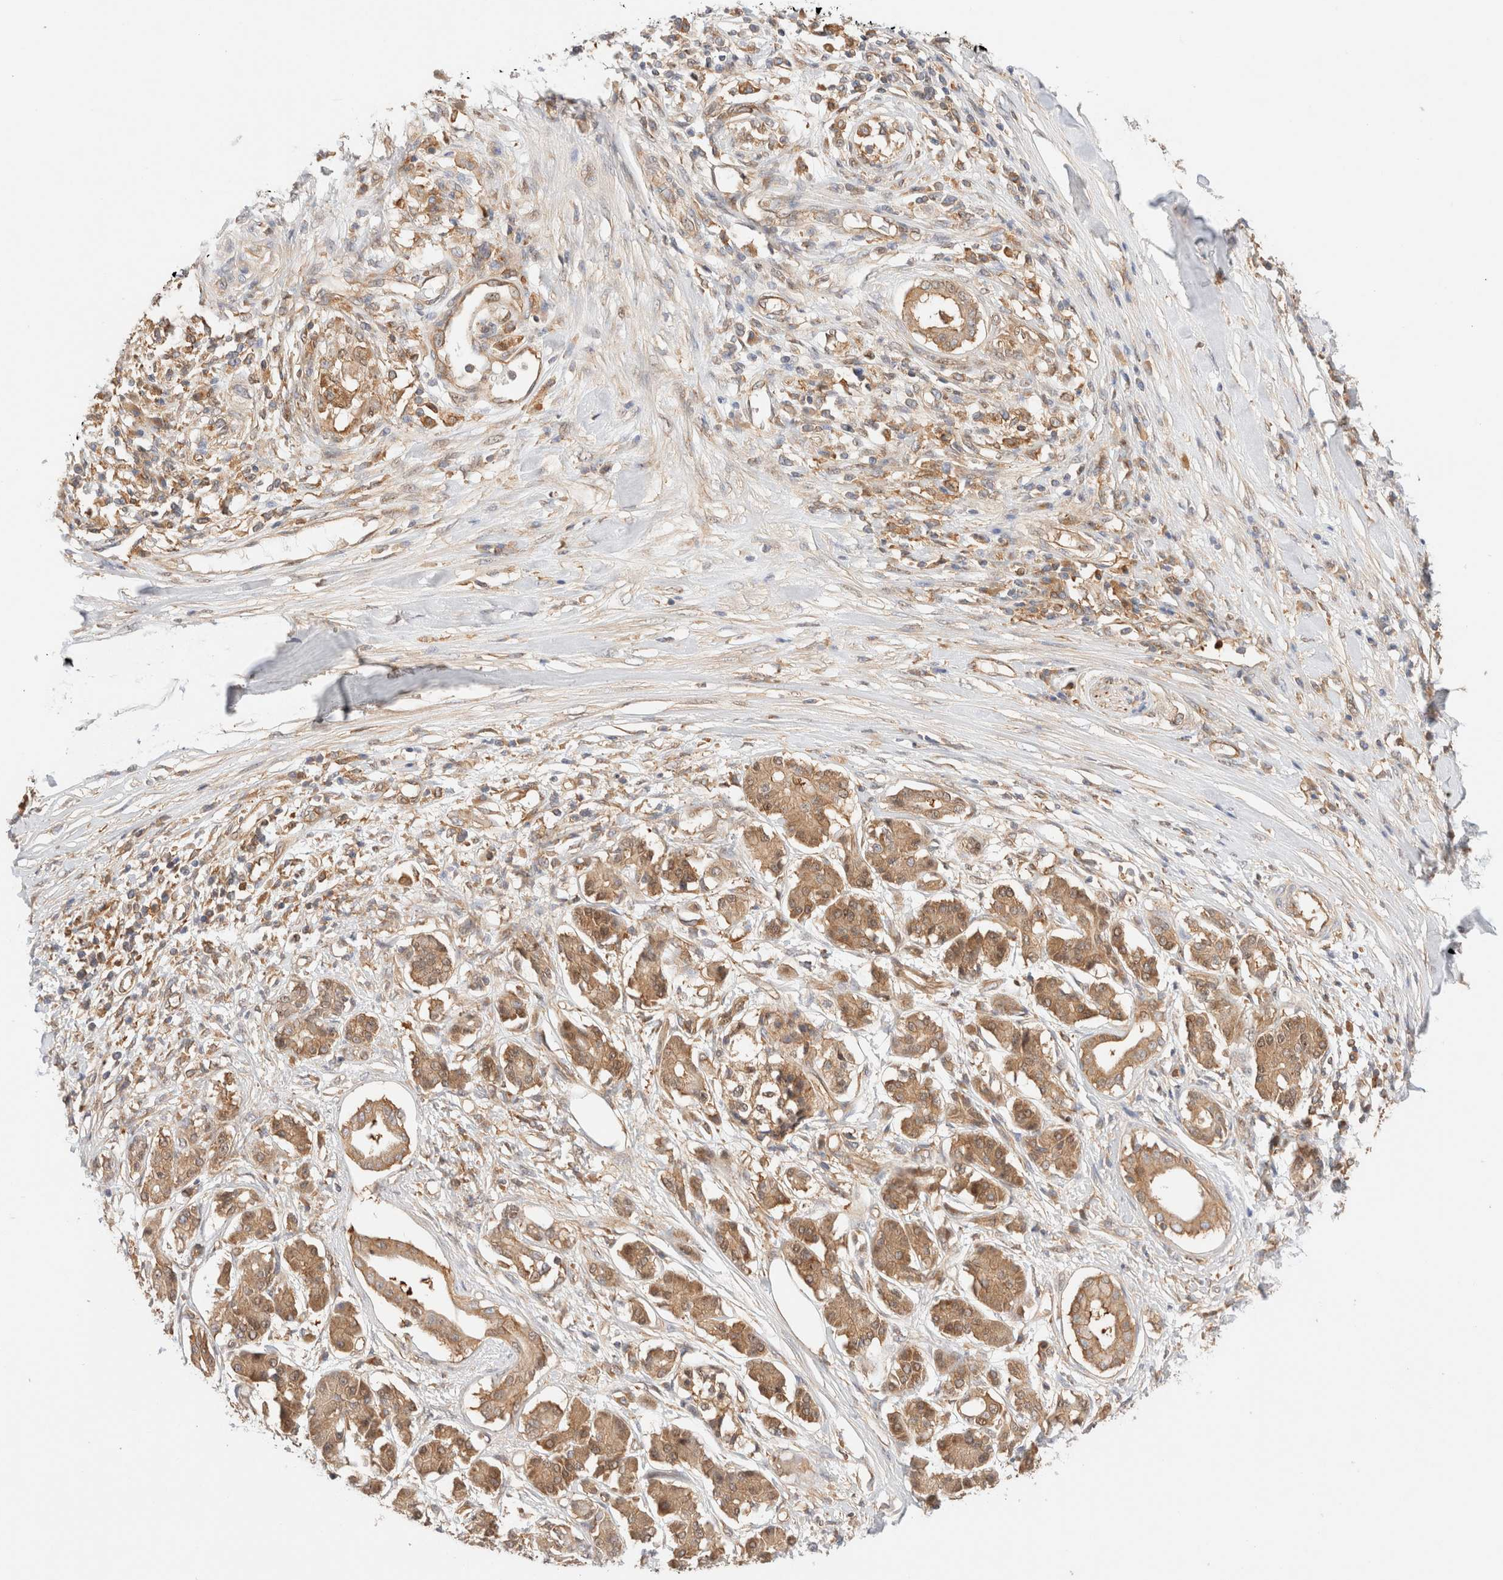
{"staining": {"intensity": "moderate", "quantity": ">75%", "location": "cytoplasmic/membranous"}, "tissue": "pancreatic cancer", "cell_type": "Tumor cells", "image_type": "cancer", "snomed": [{"axis": "morphology", "description": "Adenocarcinoma, NOS"}, {"axis": "topography", "description": "Pancreas"}], "caption": "Moderate cytoplasmic/membranous protein staining is identified in about >75% of tumor cells in pancreatic cancer (adenocarcinoma).", "gene": "RABEP1", "patient": {"sex": "female", "age": 56}}